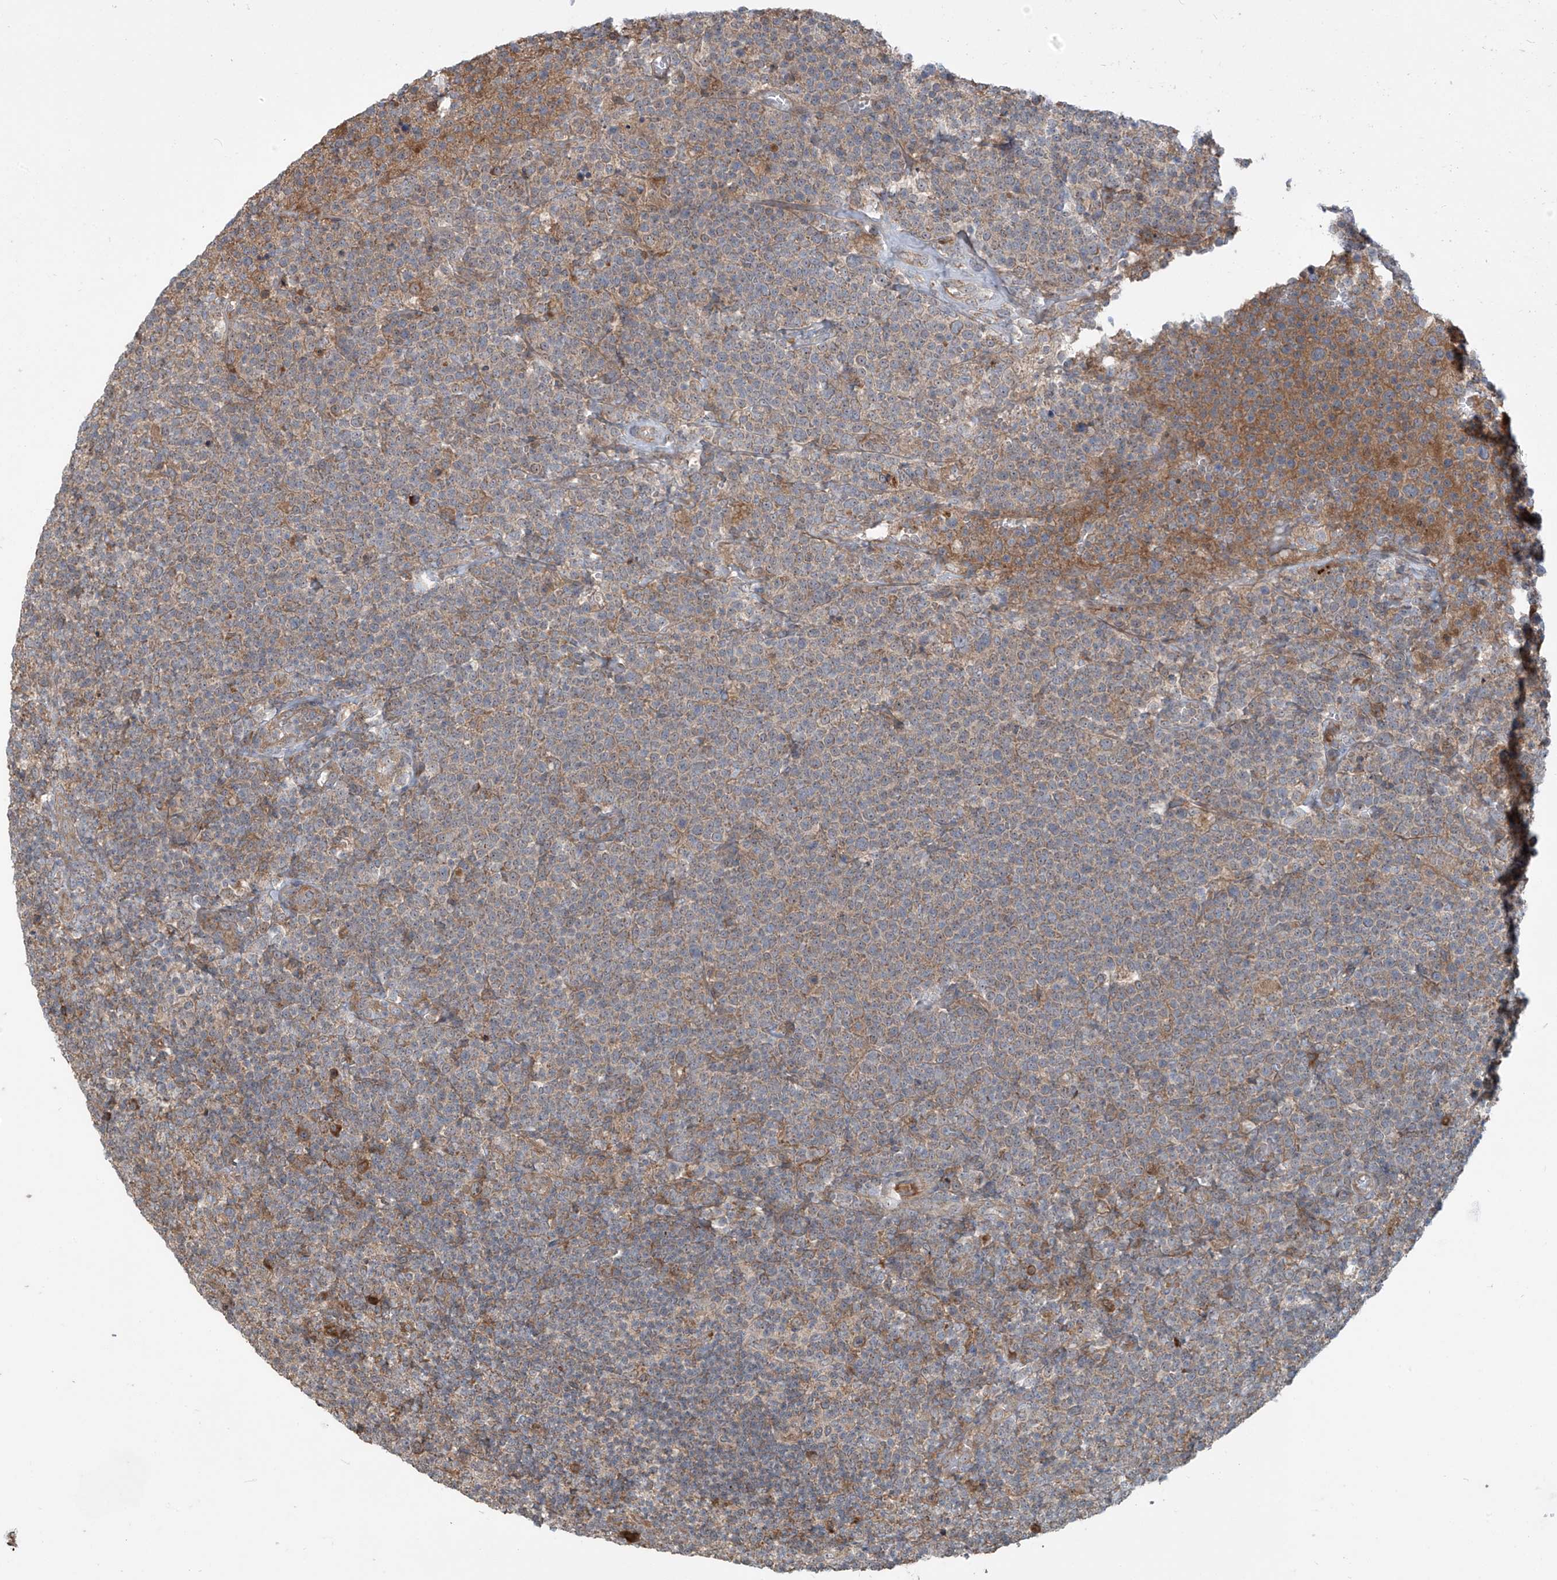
{"staining": {"intensity": "moderate", "quantity": "<25%", "location": "cytoplasmic/membranous"}, "tissue": "lymphoma", "cell_type": "Tumor cells", "image_type": "cancer", "snomed": [{"axis": "morphology", "description": "Malignant lymphoma, non-Hodgkin's type, High grade"}, {"axis": "topography", "description": "Lymph node"}], "caption": "Human lymphoma stained with a brown dye demonstrates moderate cytoplasmic/membranous positive staining in approximately <25% of tumor cells.", "gene": "KATNIP", "patient": {"sex": "male", "age": 61}}